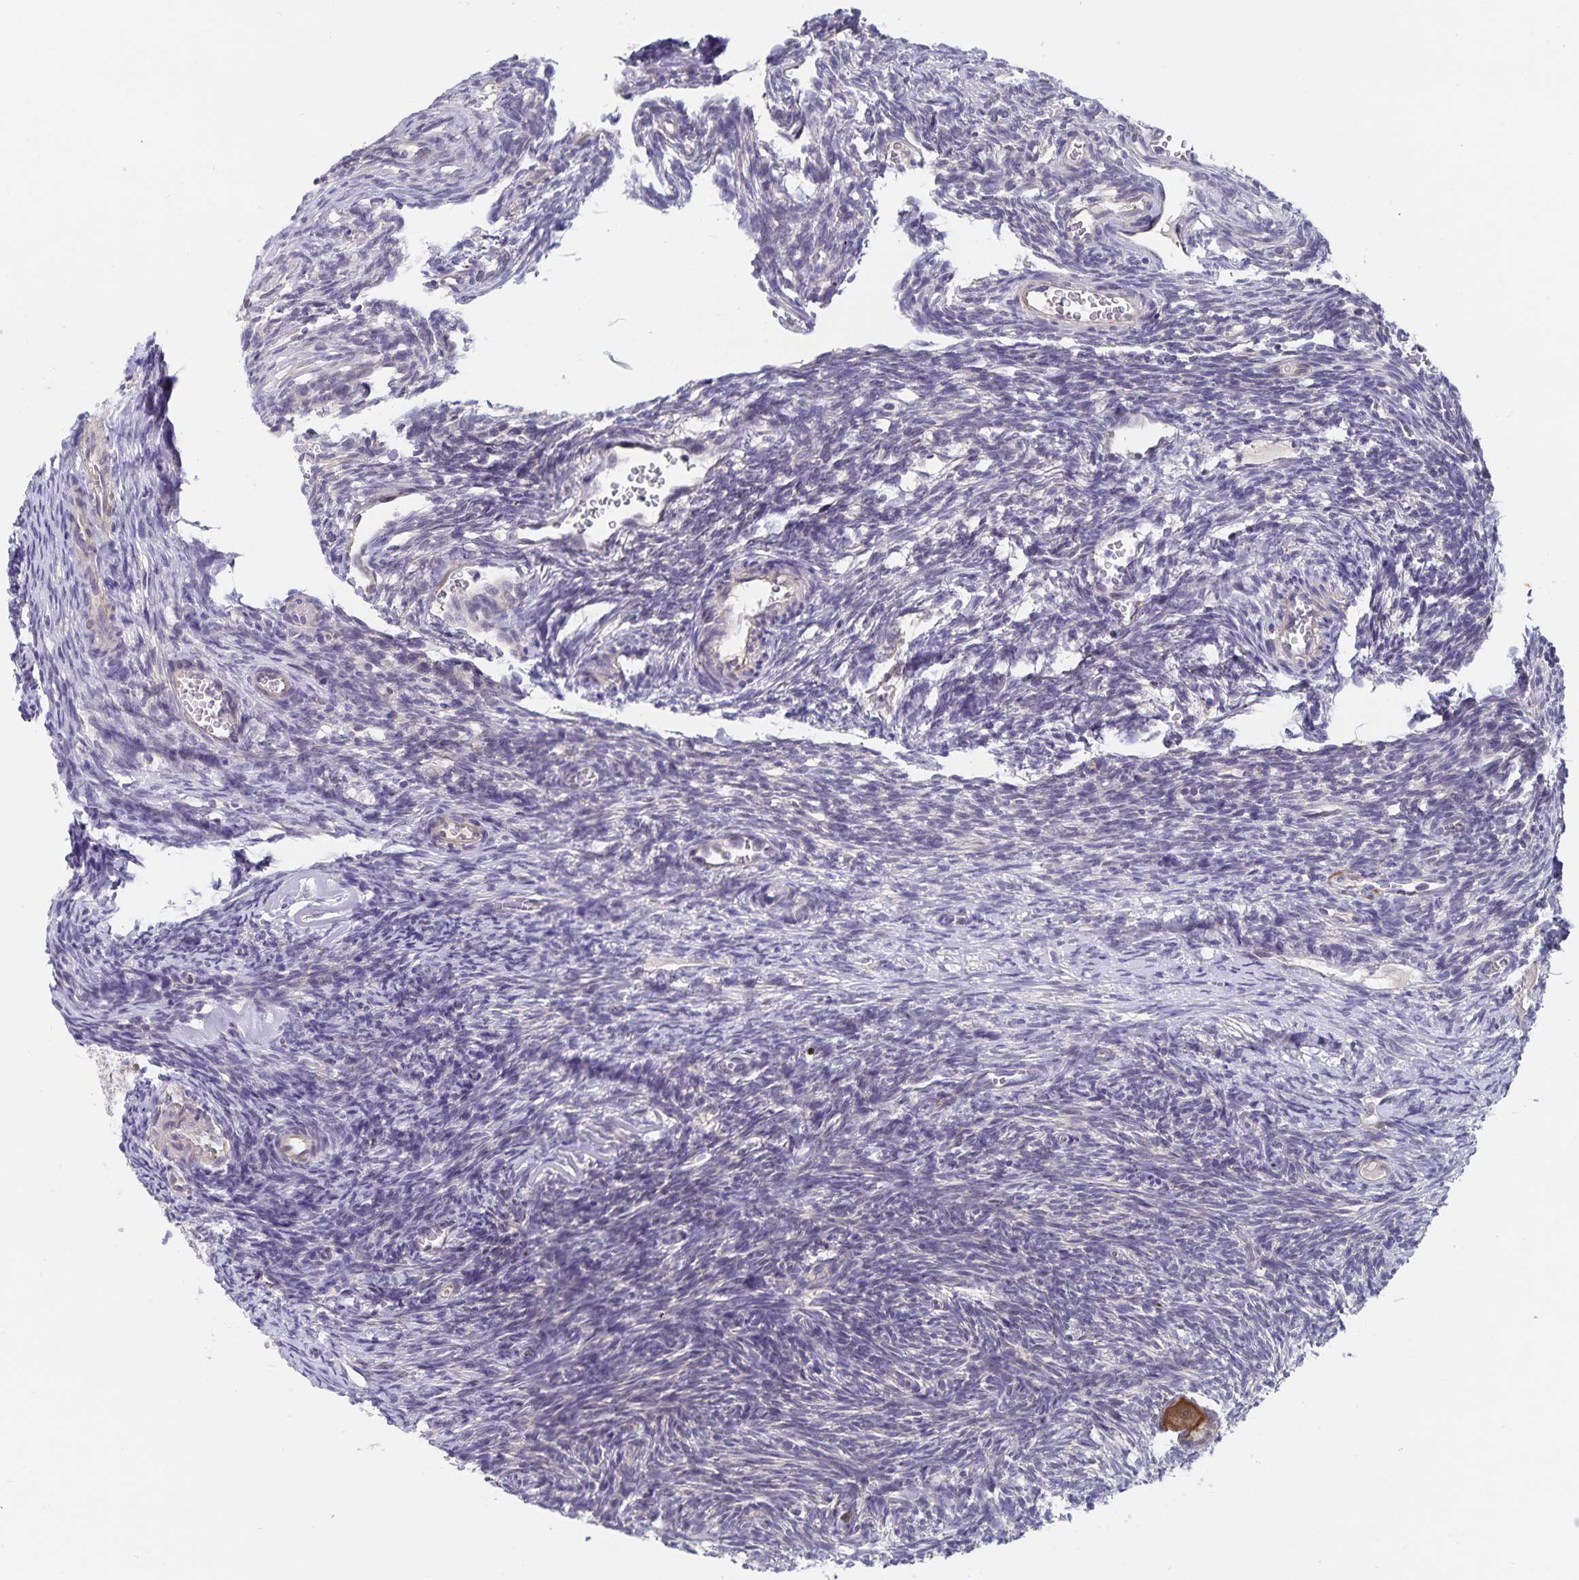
{"staining": {"intensity": "strong", "quantity": "25%-75%", "location": "cytoplasmic/membranous"}, "tissue": "ovary", "cell_type": "Follicle cells", "image_type": "normal", "snomed": [{"axis": "morphology", "description": "Normal tissue, NOS"}, {"axis": "topography", "description": "Ovary"}], "caption": "Immunohistochemical staining of normal human ovary exhibits strong cytoplasmic/membranous protein positivity in about 25%-75% of follicle cells. (DAB IHC, brown staining for protein, blue staining for nuclei).", "gene": "BAG6", "patient": {"sex": "female", "age": 34}}